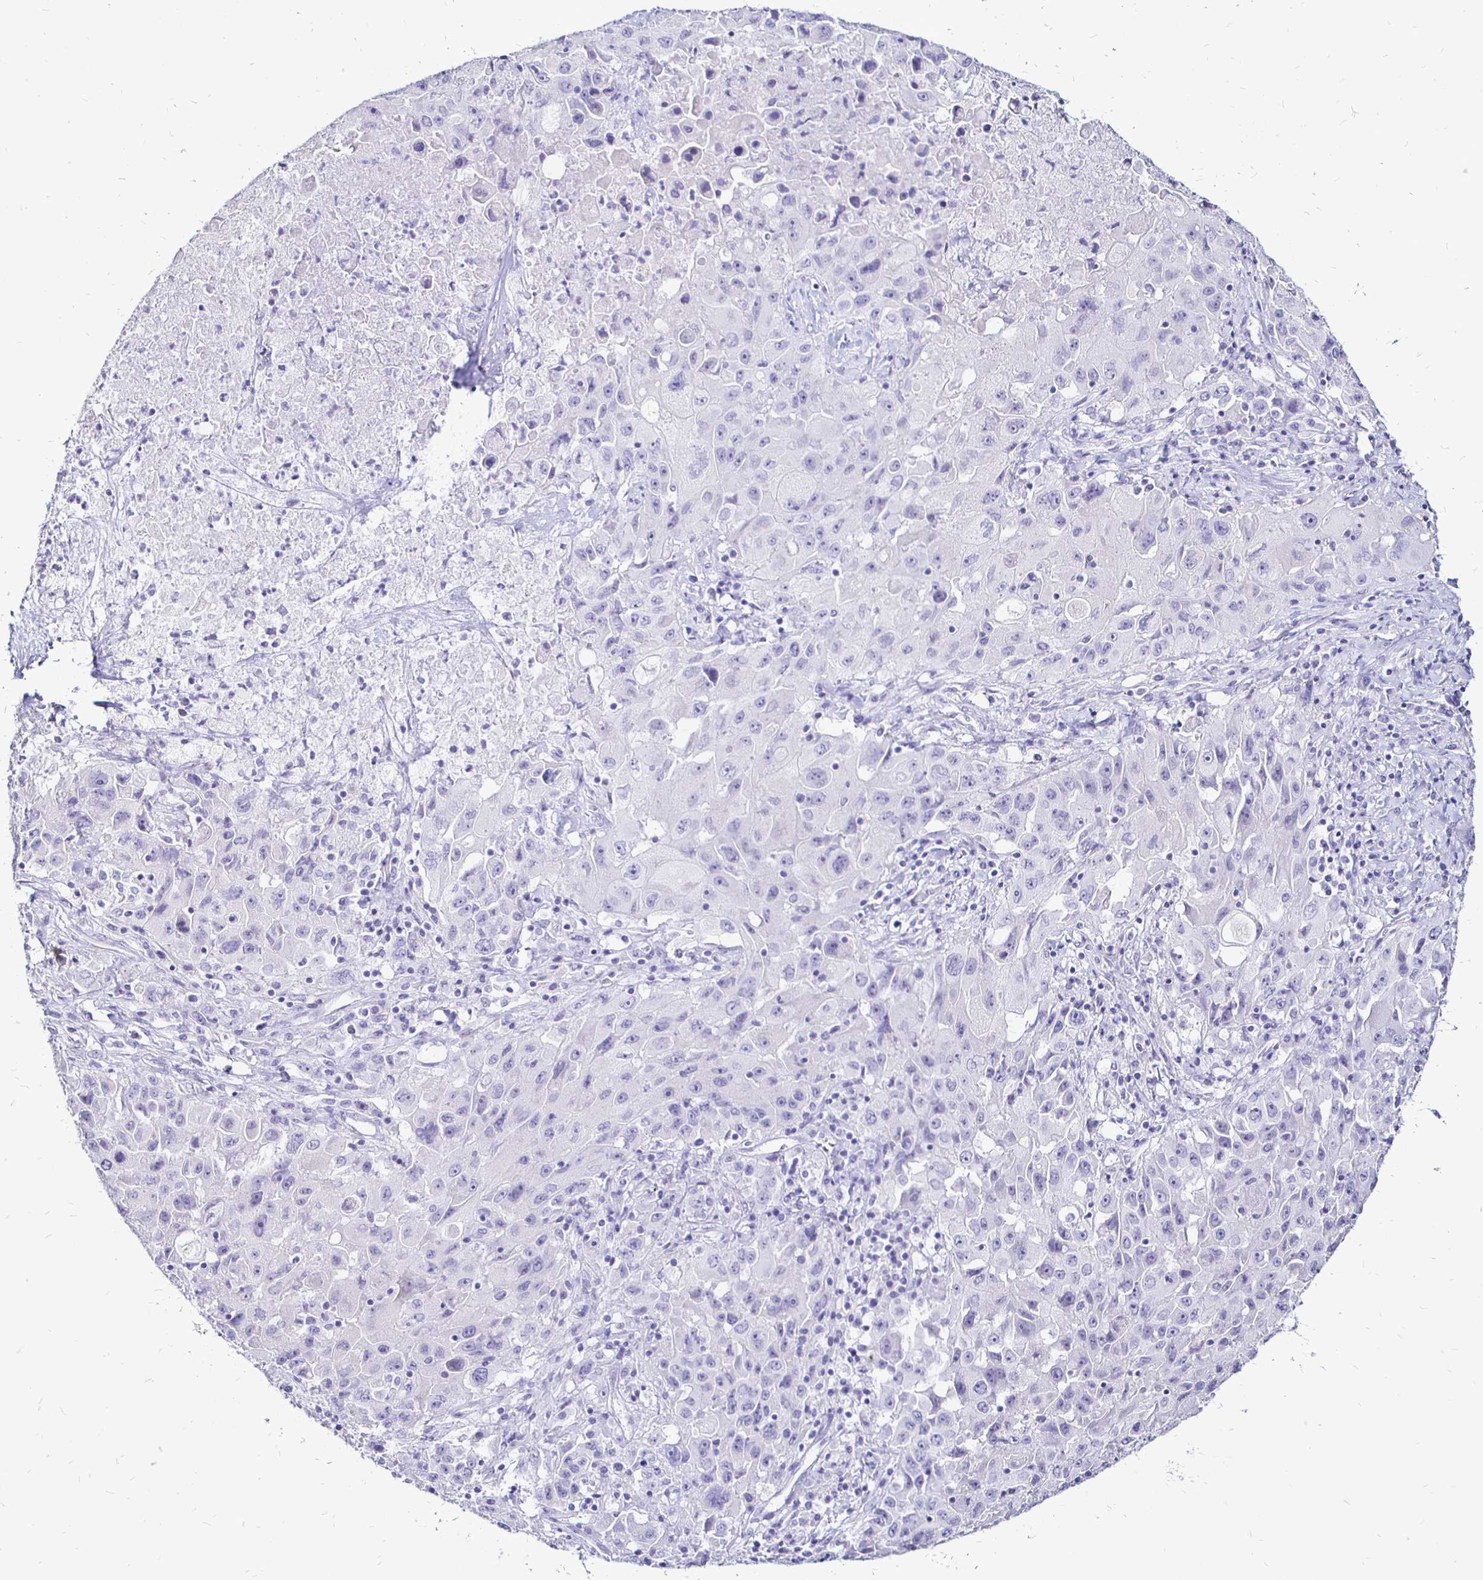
{"staining": {"intensity": "negative", "quantity": "none", "location": "none"}, "tissue": "lung cancer", "cell_type": "Tumor cells", "image_type": "cancer", "snomed": [{"axis": "morphology", "description": "Squamous cell carcinoma, NOS"}, {"axis": "topography", "description": "Lung"}], "caption": "A histopathology image of lung cancer stained for a protein shows no brown staining in tumor cells.", "gene": "IRGC", "patient": {"sex": "male", "age": 63}}